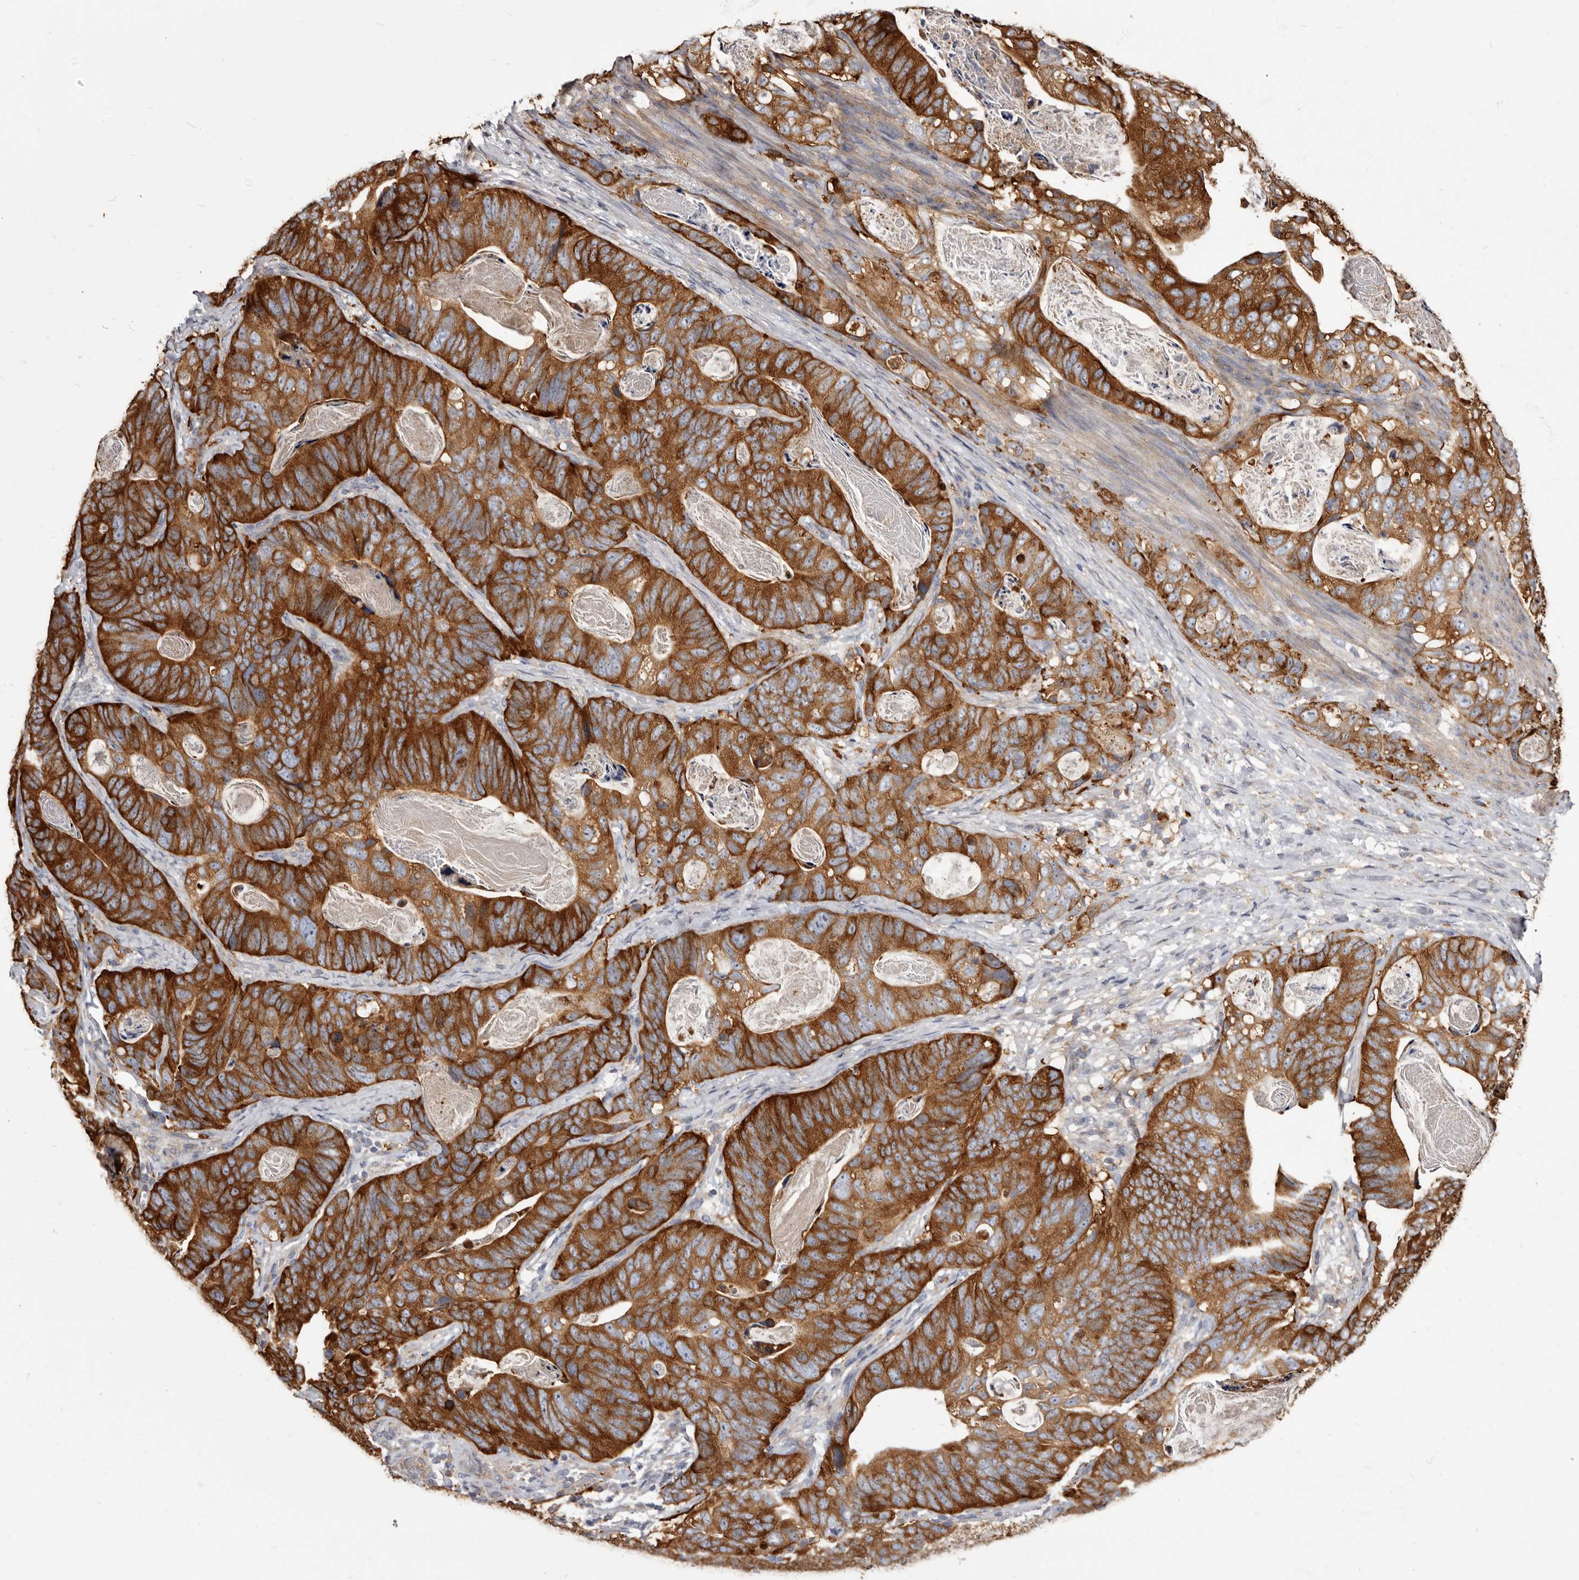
{"staining": {"intensity": "strong", "quantity": ">75%", "location": "cytoplasmic/membranous"}, "tissue": "stomach cancer", "cell_type": "Tumor cells", "image_type": "cancer", "snomed": [{"axis": "morphology", "description": "Normal tissue, NOS"}, {"axis": "morphology", "description": "Adenocarcinoma, NOS"}, {"axis": "topography", "description": "Stomach"}], "caption": "This micrograph reveals immunohistochemistry (IHC) staining of human stomach cancer, with high strong cytoplasmic/membranous staining in about >75% of tumor cells.", "gene": "TPD52", "patient": {"sex": "female", "age": 89}}